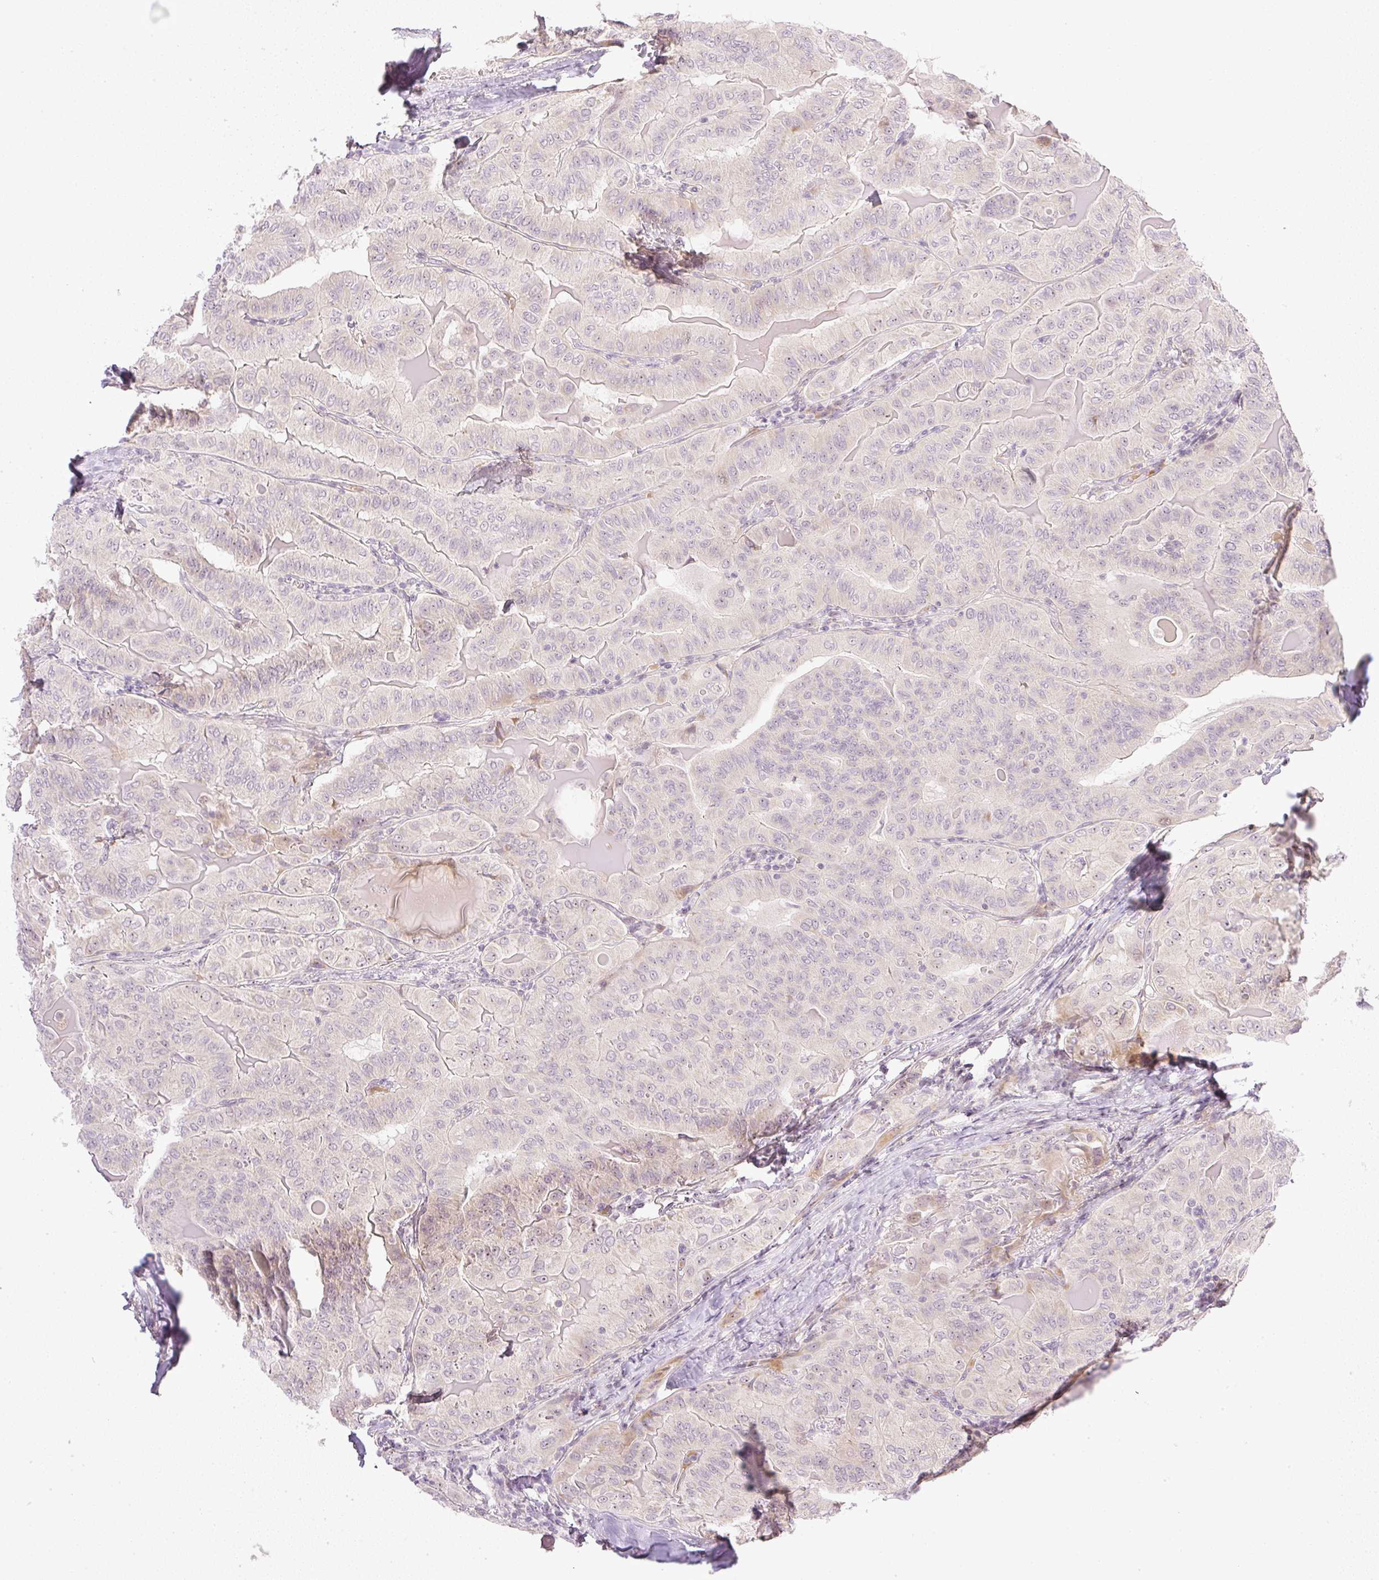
{"staining": {"intensity": "weak", "quantity": "<25%", "location": "nuclear"}, "tissue": "thyroid cancer", "cell_type": "Tumor cells", "image_type": "cancer", "snomed": [{"axis": "morphology", "description": "Papillary adenocarcinoma, NOS"}, {"axis": "topography", "description": "Thyroid gland"}], "caption": "Immunohistochemistry of human thyroid cancer reveals no staining in tumor cells. (DAB (3,3'-diaminobenzidine) immunohistochemistry (IHC), high magnification).", "gene": "AAR2", "patient": {"sex": "female", "age": 68}}